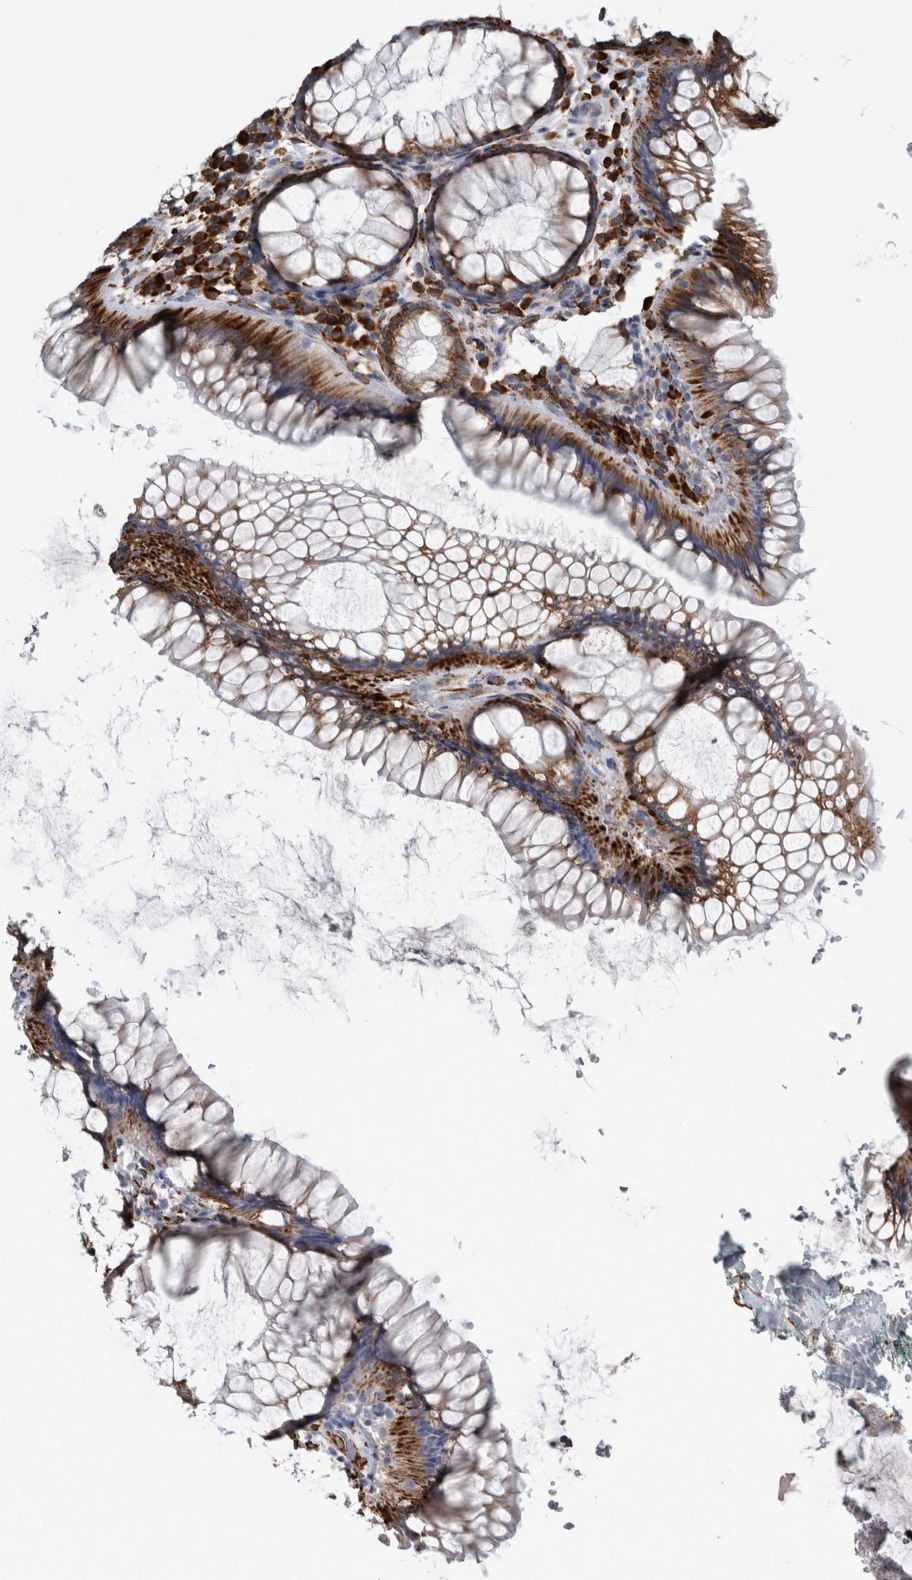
{"staining": {"intensity": "strong", "quantity": ">75%", "location": "cytoplasmic/membranous"}, "tissue": "rectum", "cell_type": "Glandular cells", "image_type": "normal", "snomed": [{"axis": "morphology", "description": "Normal tissue, NOS"}, {"axis": "topography", "description": "Rectum"}], "caption": "Immunohistochemical staining of unremarkable human rectum exhibits strong cytoplasmic/membranous protein staining in approximately >75% of glandular cells.", "gene": "FHIP2B", "patient": {"sex": "male", "age": 51}}